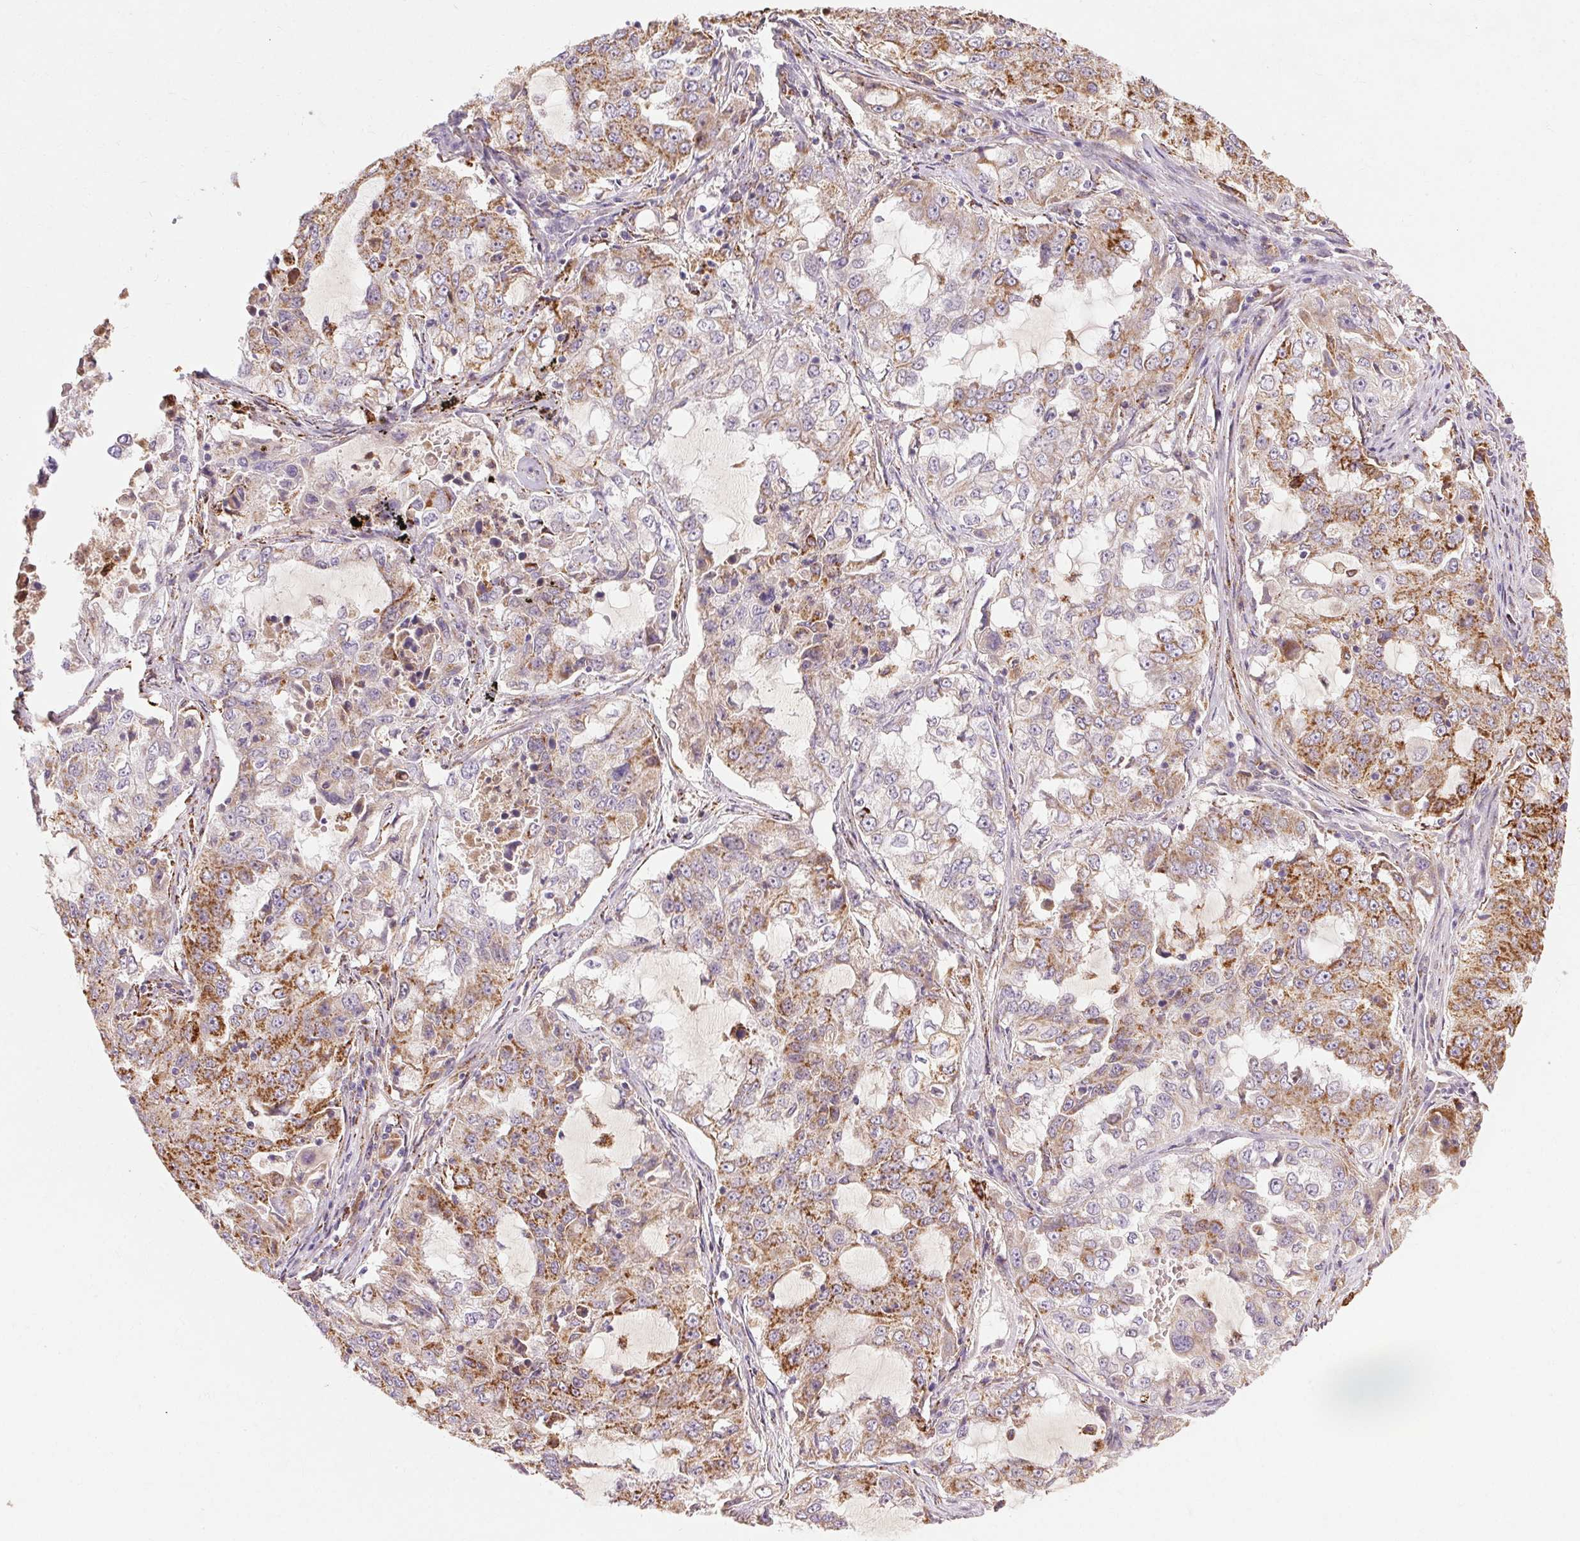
{"staining": {"intensity": "moderate", "quantity": ">75%", "location": "cytoplasmic/membranous"}, "tissue": "lung cancer", "cell_type": "Tumor cells", "image_type": "cancer", "snomed": [{"axis": "morphology", "description": "Adenocarcinoma, NOS"}, {"axis": "topography", "description": "Lung"}], "caption": "Tumor cells display moderate cytoplasmic/membranous staining in approximately >75% of cells in lung cancer (adenocarcinoma).", "gene": "REP15", "patient": {"sex": "female", "age": 61}}